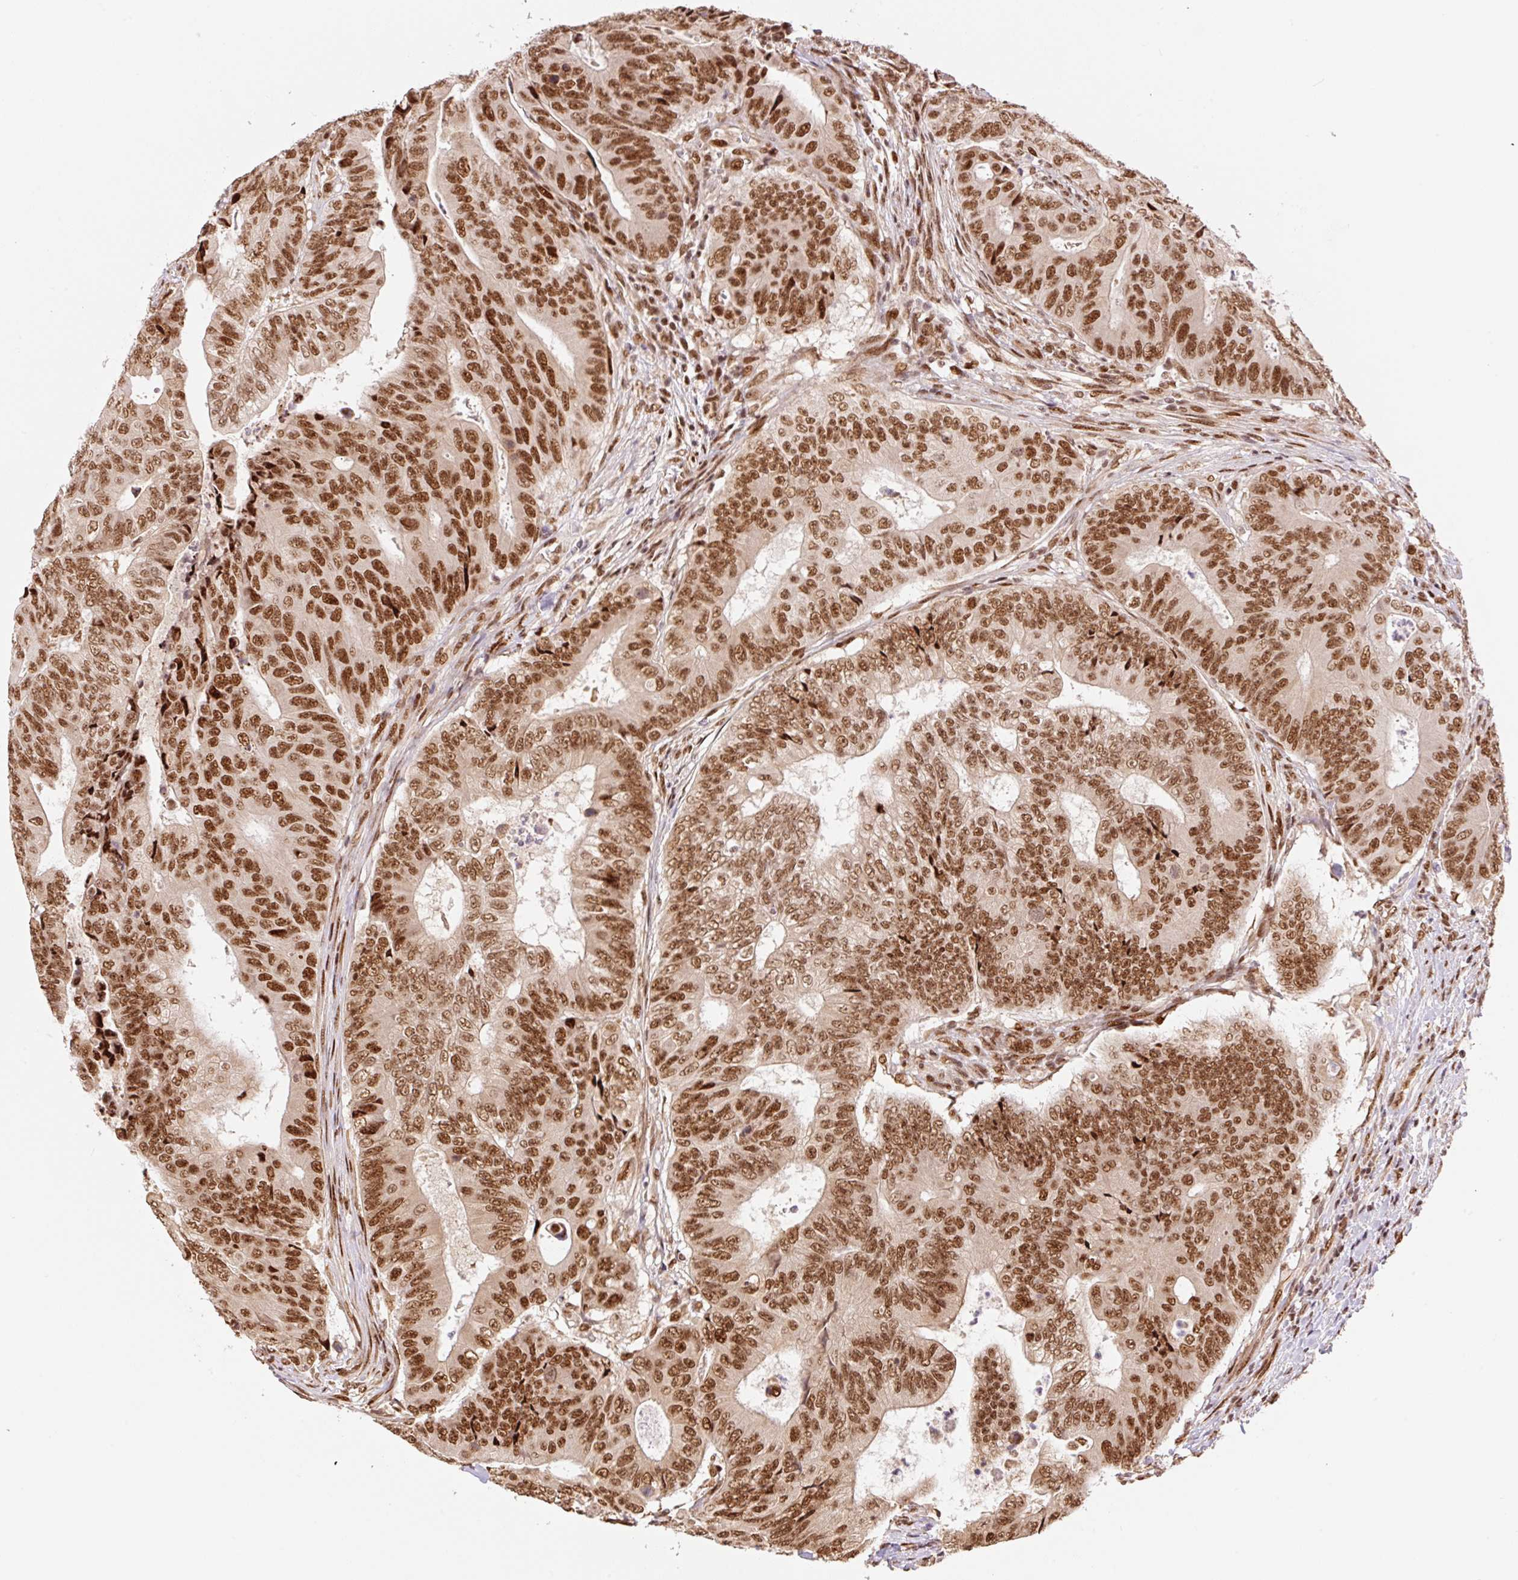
{"staining": {"intensity": "strong", "quantity": ">75%", "location": "nuclear"}, "tissue": "colorectal cancer", "cell_type": "Tumor cells", "image_type": "cancer", "snomed": [{"axis": "morphology", "description": "Adenocarcinoma, NOS"}, {"axis": "topography", "description": "Colon"}], "caption": "Colorectal adenocarcinoma tissue displays strong nuclear staining in approximately >75% of tumor cells", "gene": "INTS8", "patient": {"sex": "female", "age": 48}}